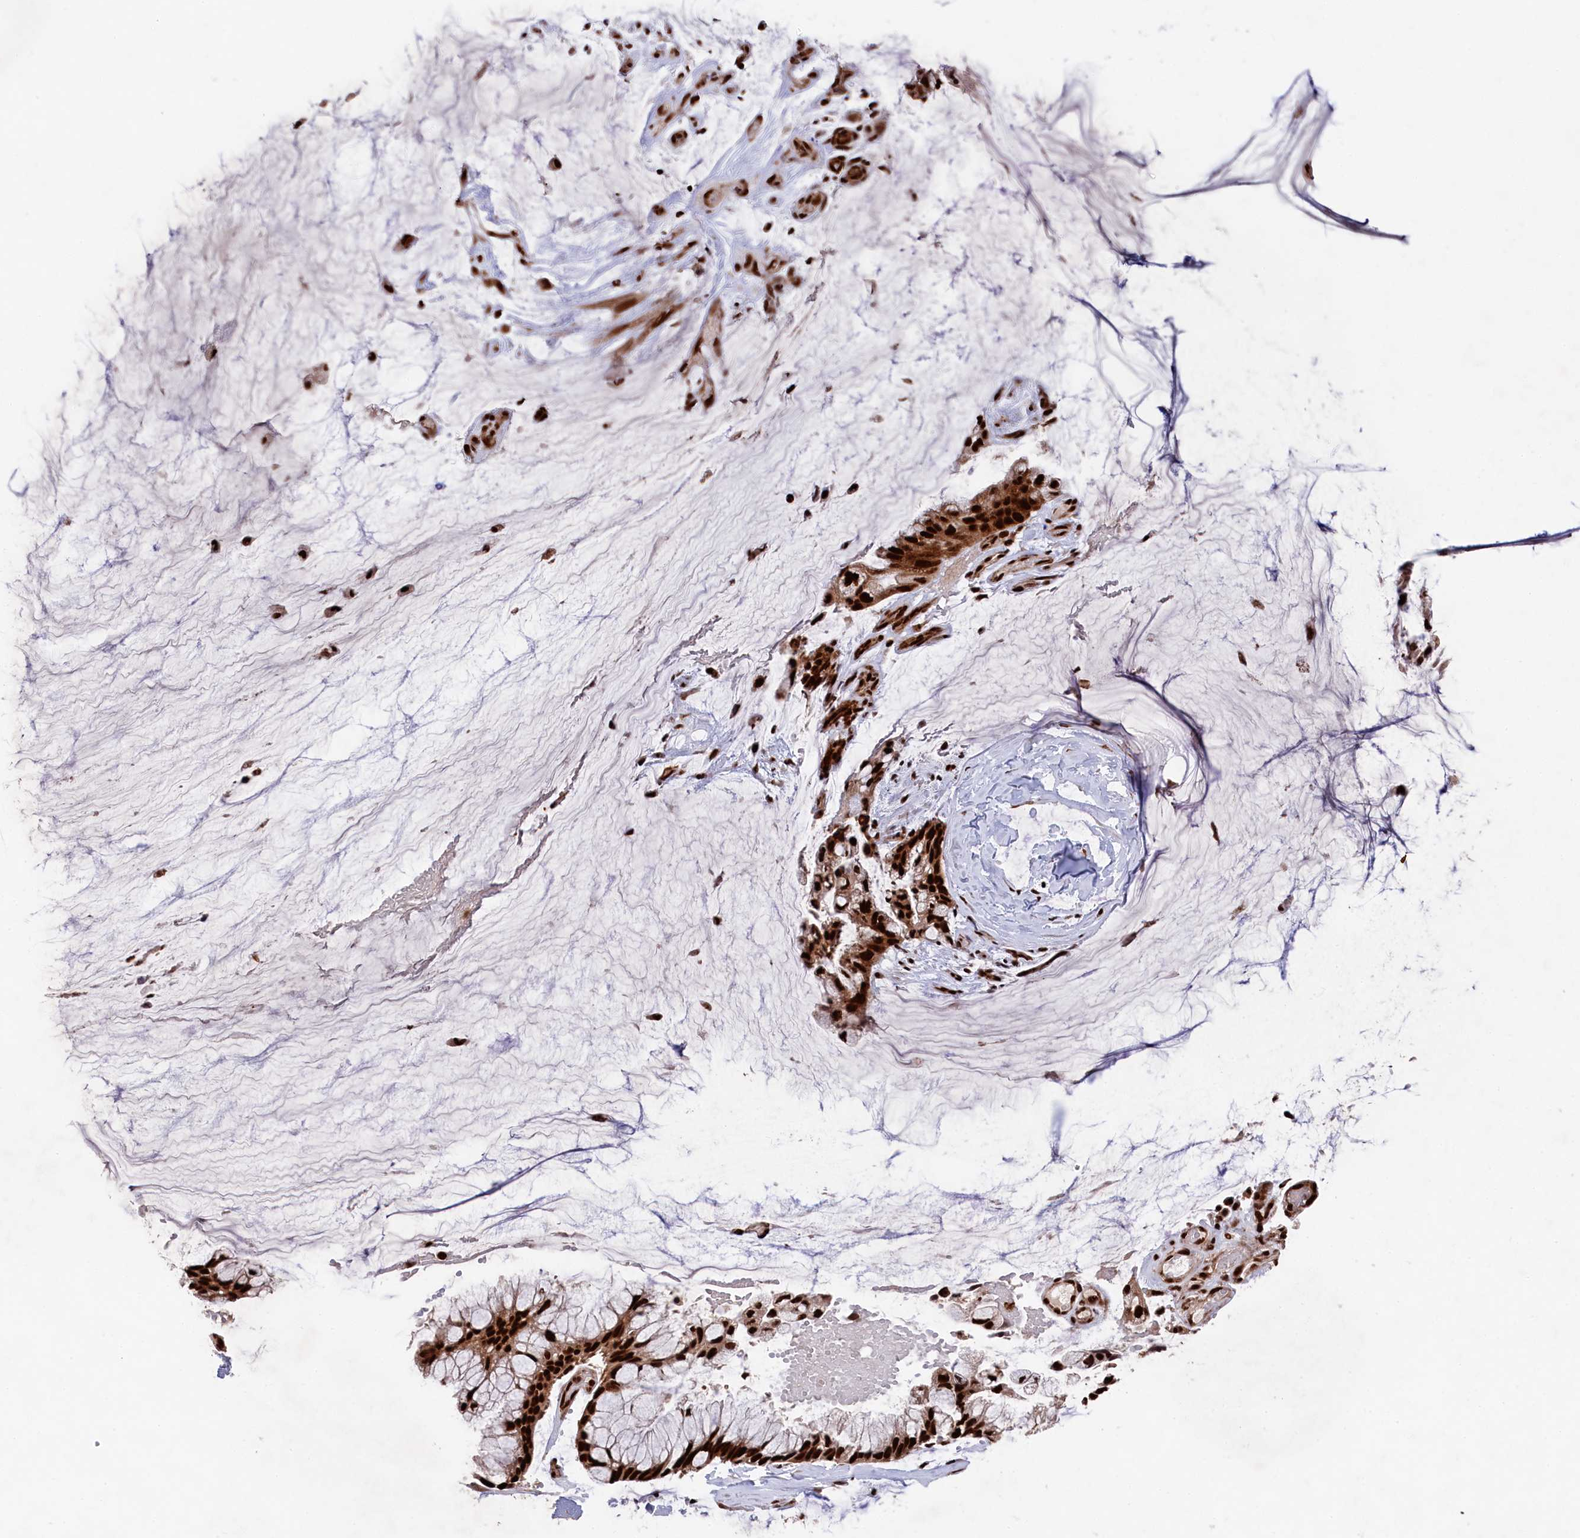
{"staining": {"intensity": "strong", "quantity": ">75%", "location": "nuclear"}, "tissue": "ovarian cancer", "cell_type": "Tumor cells", "image_type": "cancer", "snomed": [{"axis": "morphology", "description": "Cystadenocarcinoma, mucinous, NOS"}, {"axis": "topography", "description": "Ovary"}], "caption": "Immunohistochemical staining of human ovarian cancer (mucinous cystadenocarcinoma) reveals strong nuclear protein positivity in approximately >75% of tumor cells. Using DAB (brown) and hematoxylin (blue) stains, captured at high magnification using brightfield microscopy.", "gene": "PRPF31", "patient": {"sex": "female", "age": 39}}